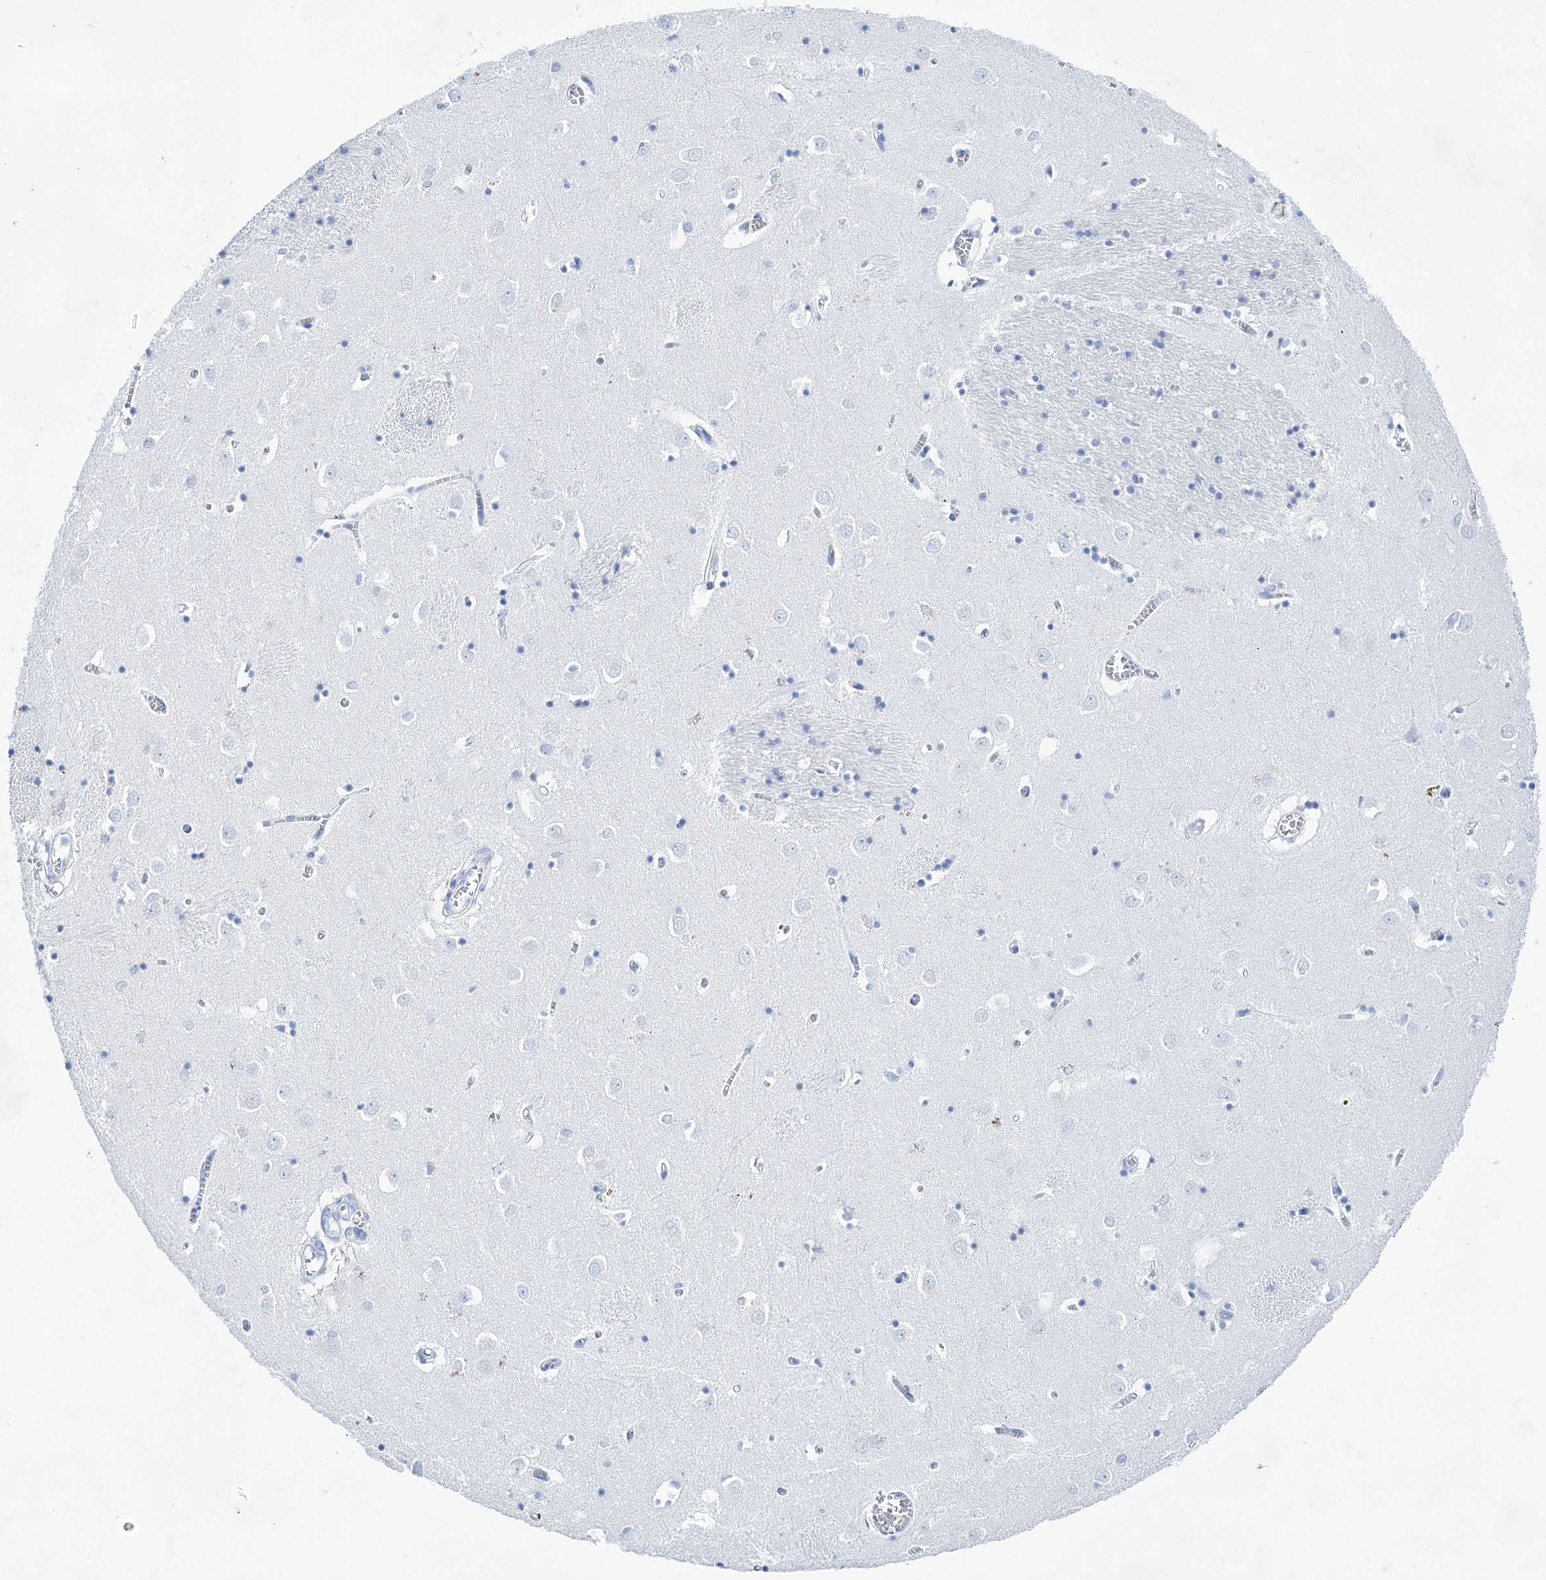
{"staining": {"intensity": "negative", "quantity": "none", "location": "none"}, "tissue": "caudate", "cell_type": "Glial cells", "image_type": "normal", "snomed": [{"axis": "morphology", "description": "Normal tissue, NOS"}, {"axis": "topography", "description": "Lateral ventricle wall"}], "caption": "Immunohistochemistry (IHC) image of benign caudate: caudate stained with DAB exhibits no significant protein positivity in glial cells.", "gene": "LALBA", "patient": {"sex": "male", "age": 70}}